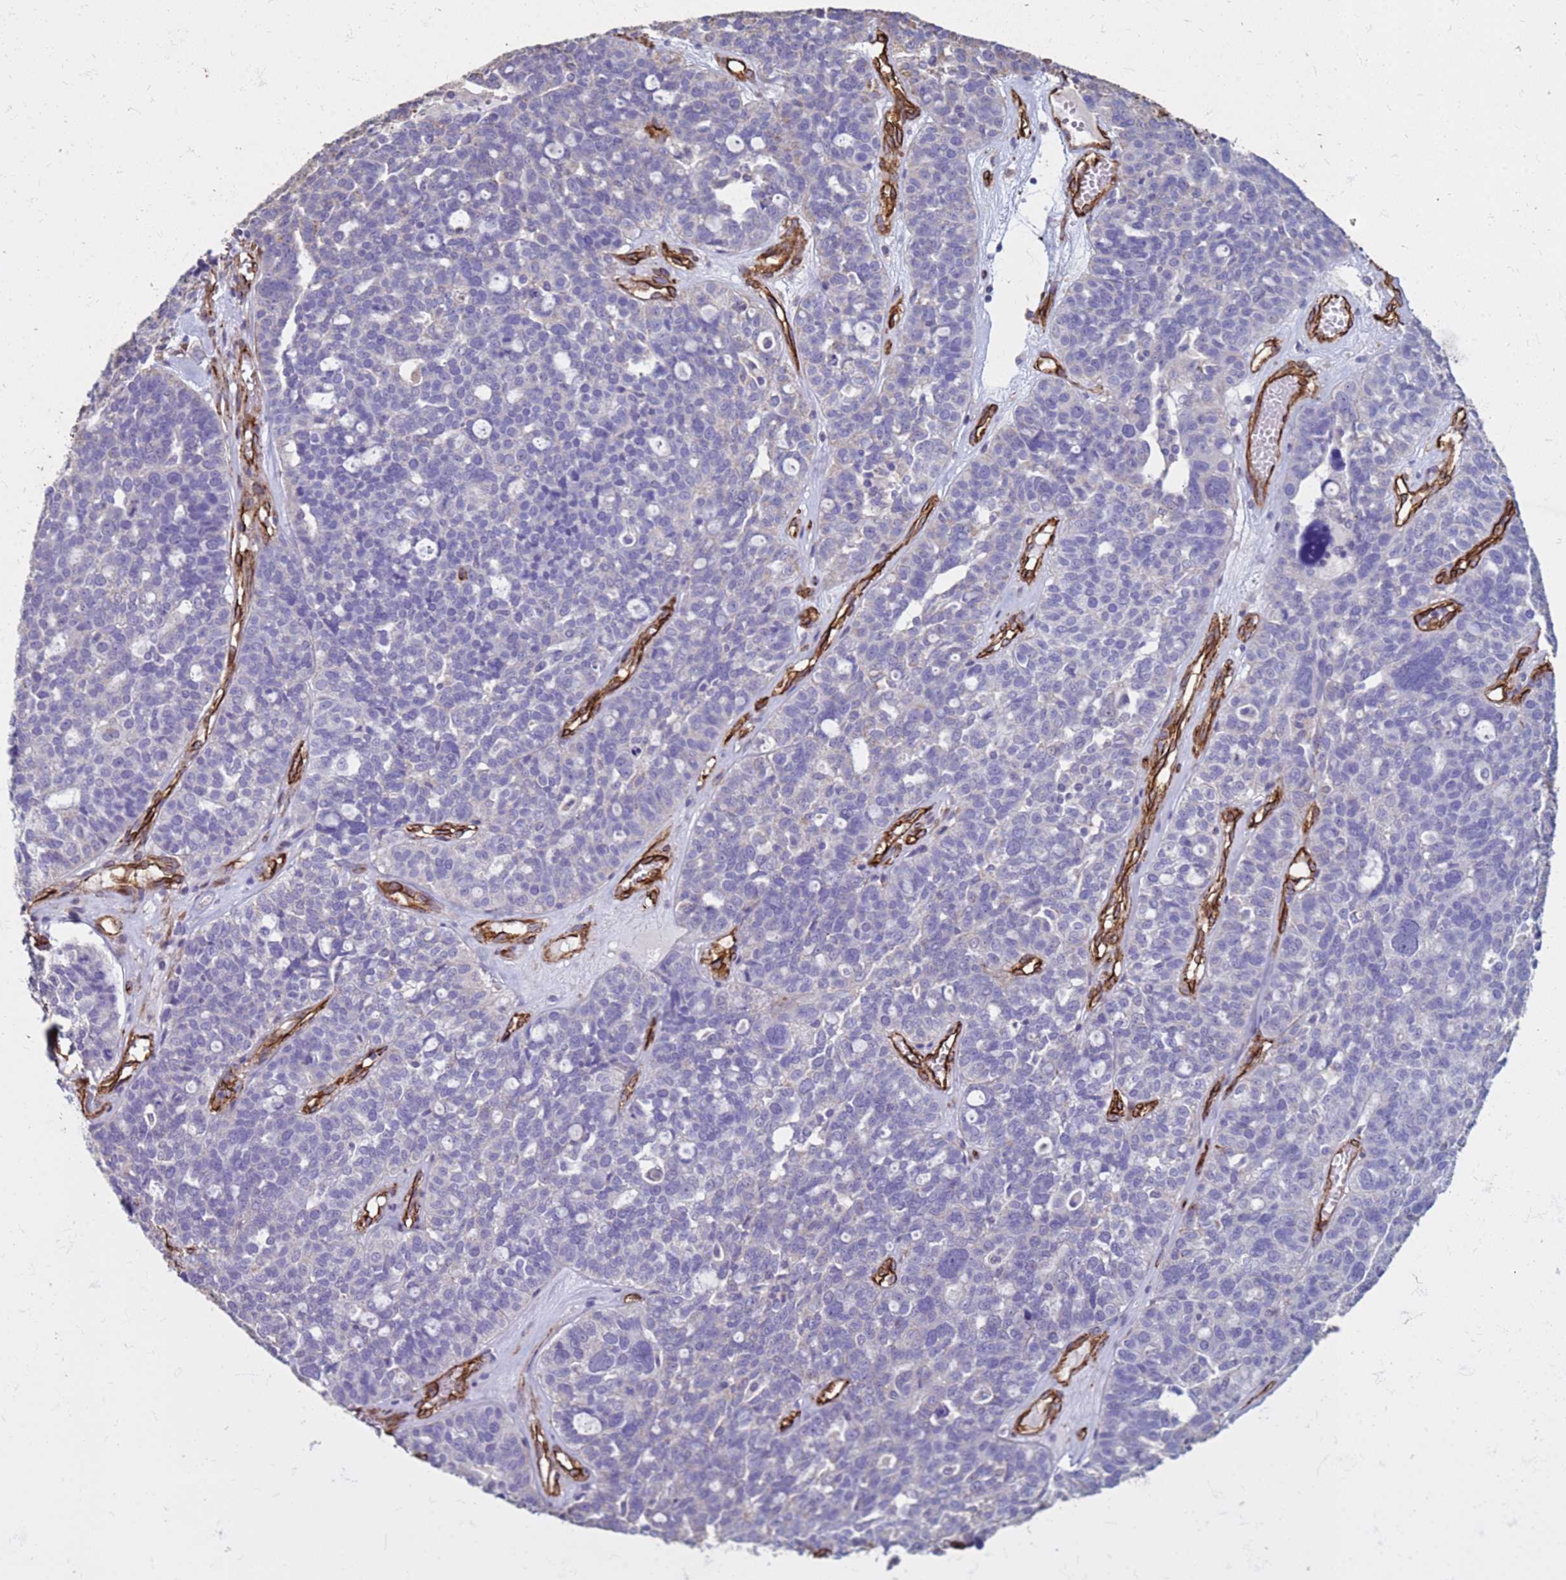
{"staining": {"intensity": "negative", "quantity": "none", "location": "none"}, "tissue": "ovarian cancer", "cell_type": "Tumor cells", "image_type": "cancer", "snomed": [{"axis": "morphology", "description": "Cystadenocarcinoma, serous, NOS"}, {"axis": "topography", "description": "Ovary"}], "caption": "IHC photomicrograph of neoplastic tissue: human ovarian cancer (serous cystadenocarcinoma) stained with DAB displays no significant protein positivity in tumor cells.", "gene": "GASK1A", "patient": {"sex": "female", "age": 59}}